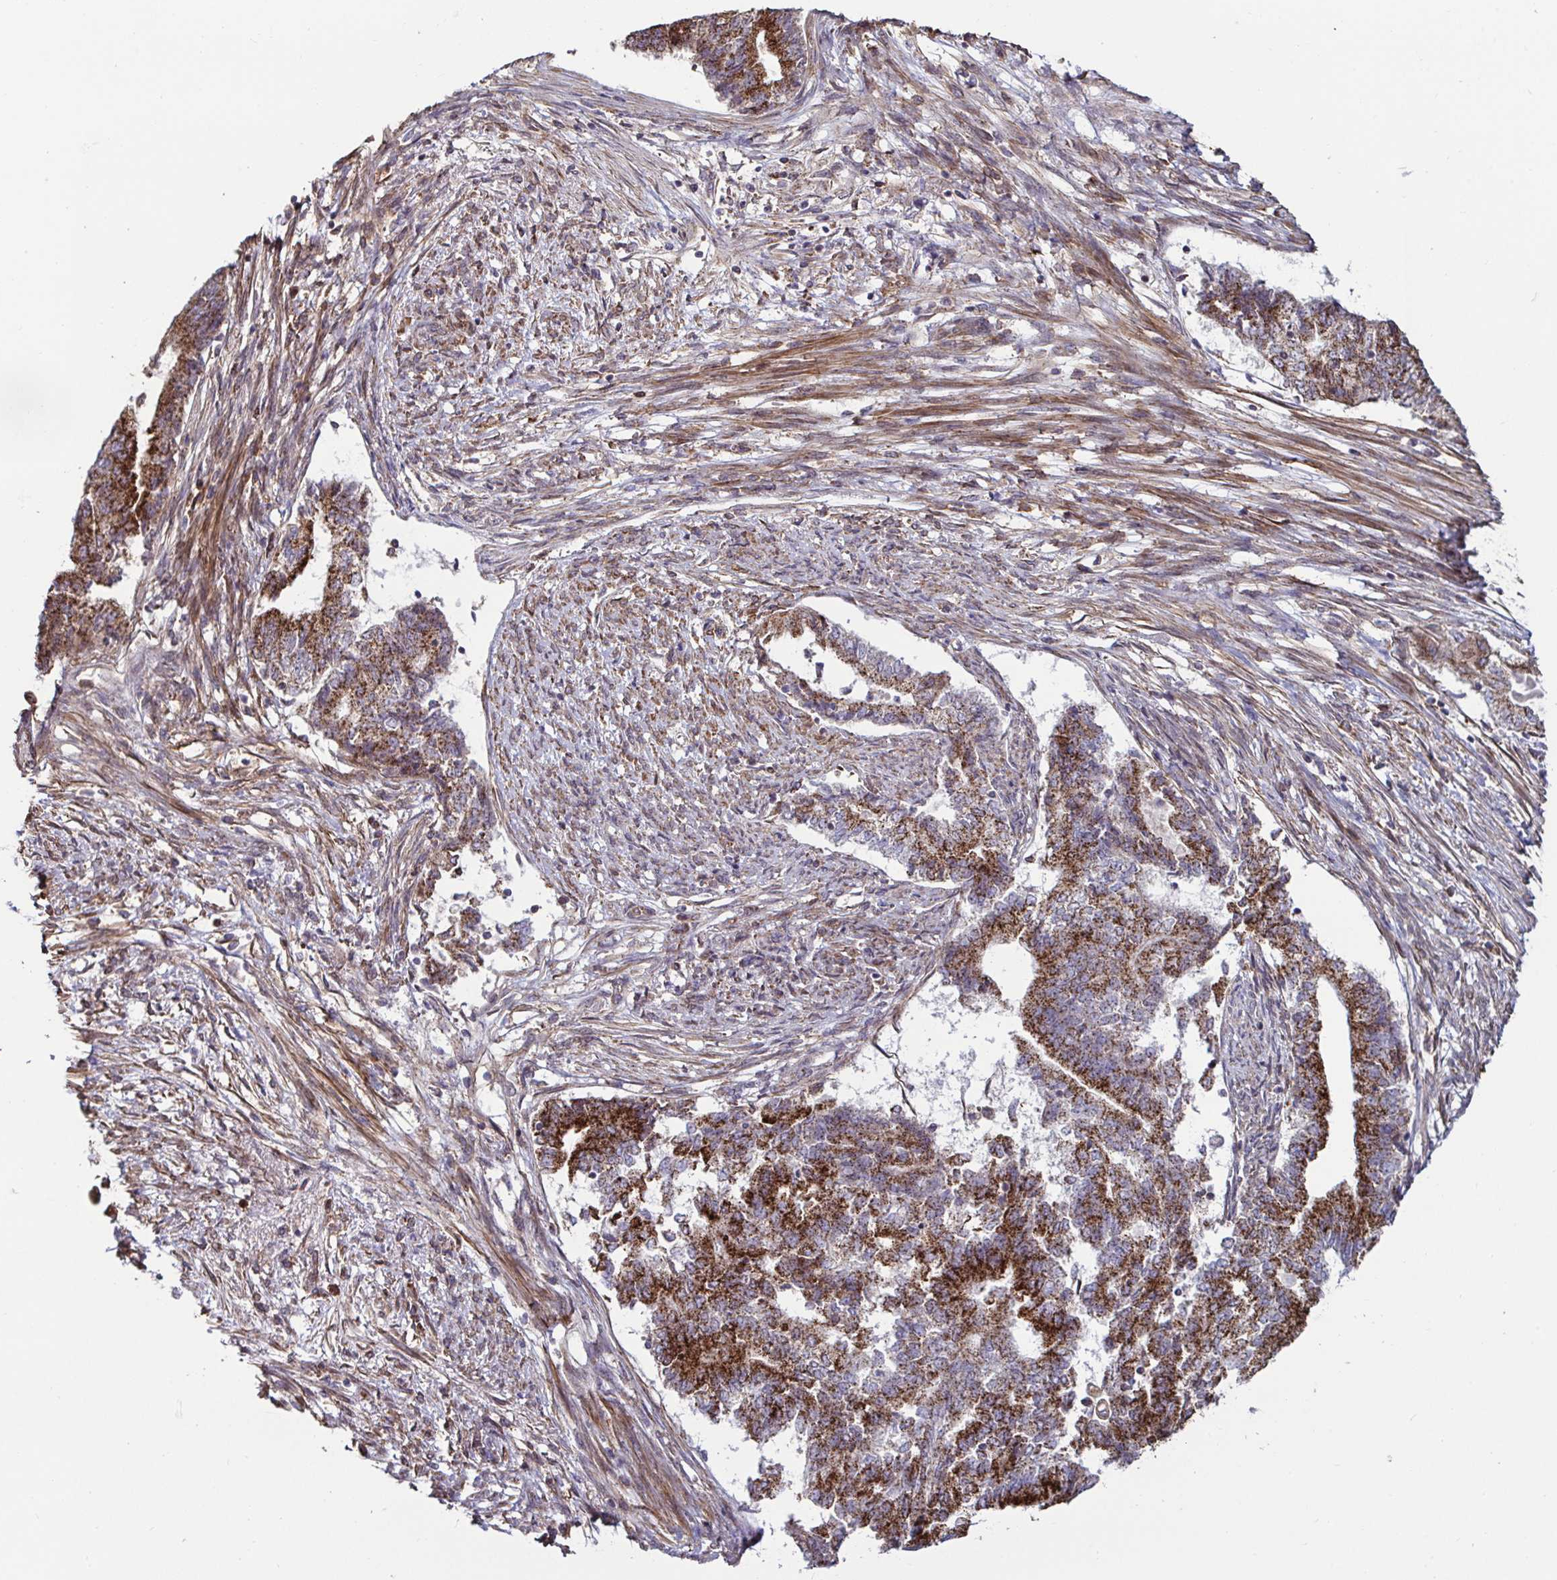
{"staining": {"intensity": "strong", "quantity": ">75%", "location": "cytoplasmic/membranous"}, "tissue": "endometrial cancer", "cell_type": "Tumor cells", "image_type": "cancer", "snomed": [{"axis": "morphology", "description": "Adenocarcinoma, NOS"}, {"axis": "topography", "description": "Endometrium"}], "caption": "Protein staining shows strong cytoplasmic/membranous positivity in approximately >75% of tumor cells in adenocarcinoma (endometrial). Nuclei are stained in blue.", "gene": "SPRY1", "patient": {"sex": "female", "age": 65}}